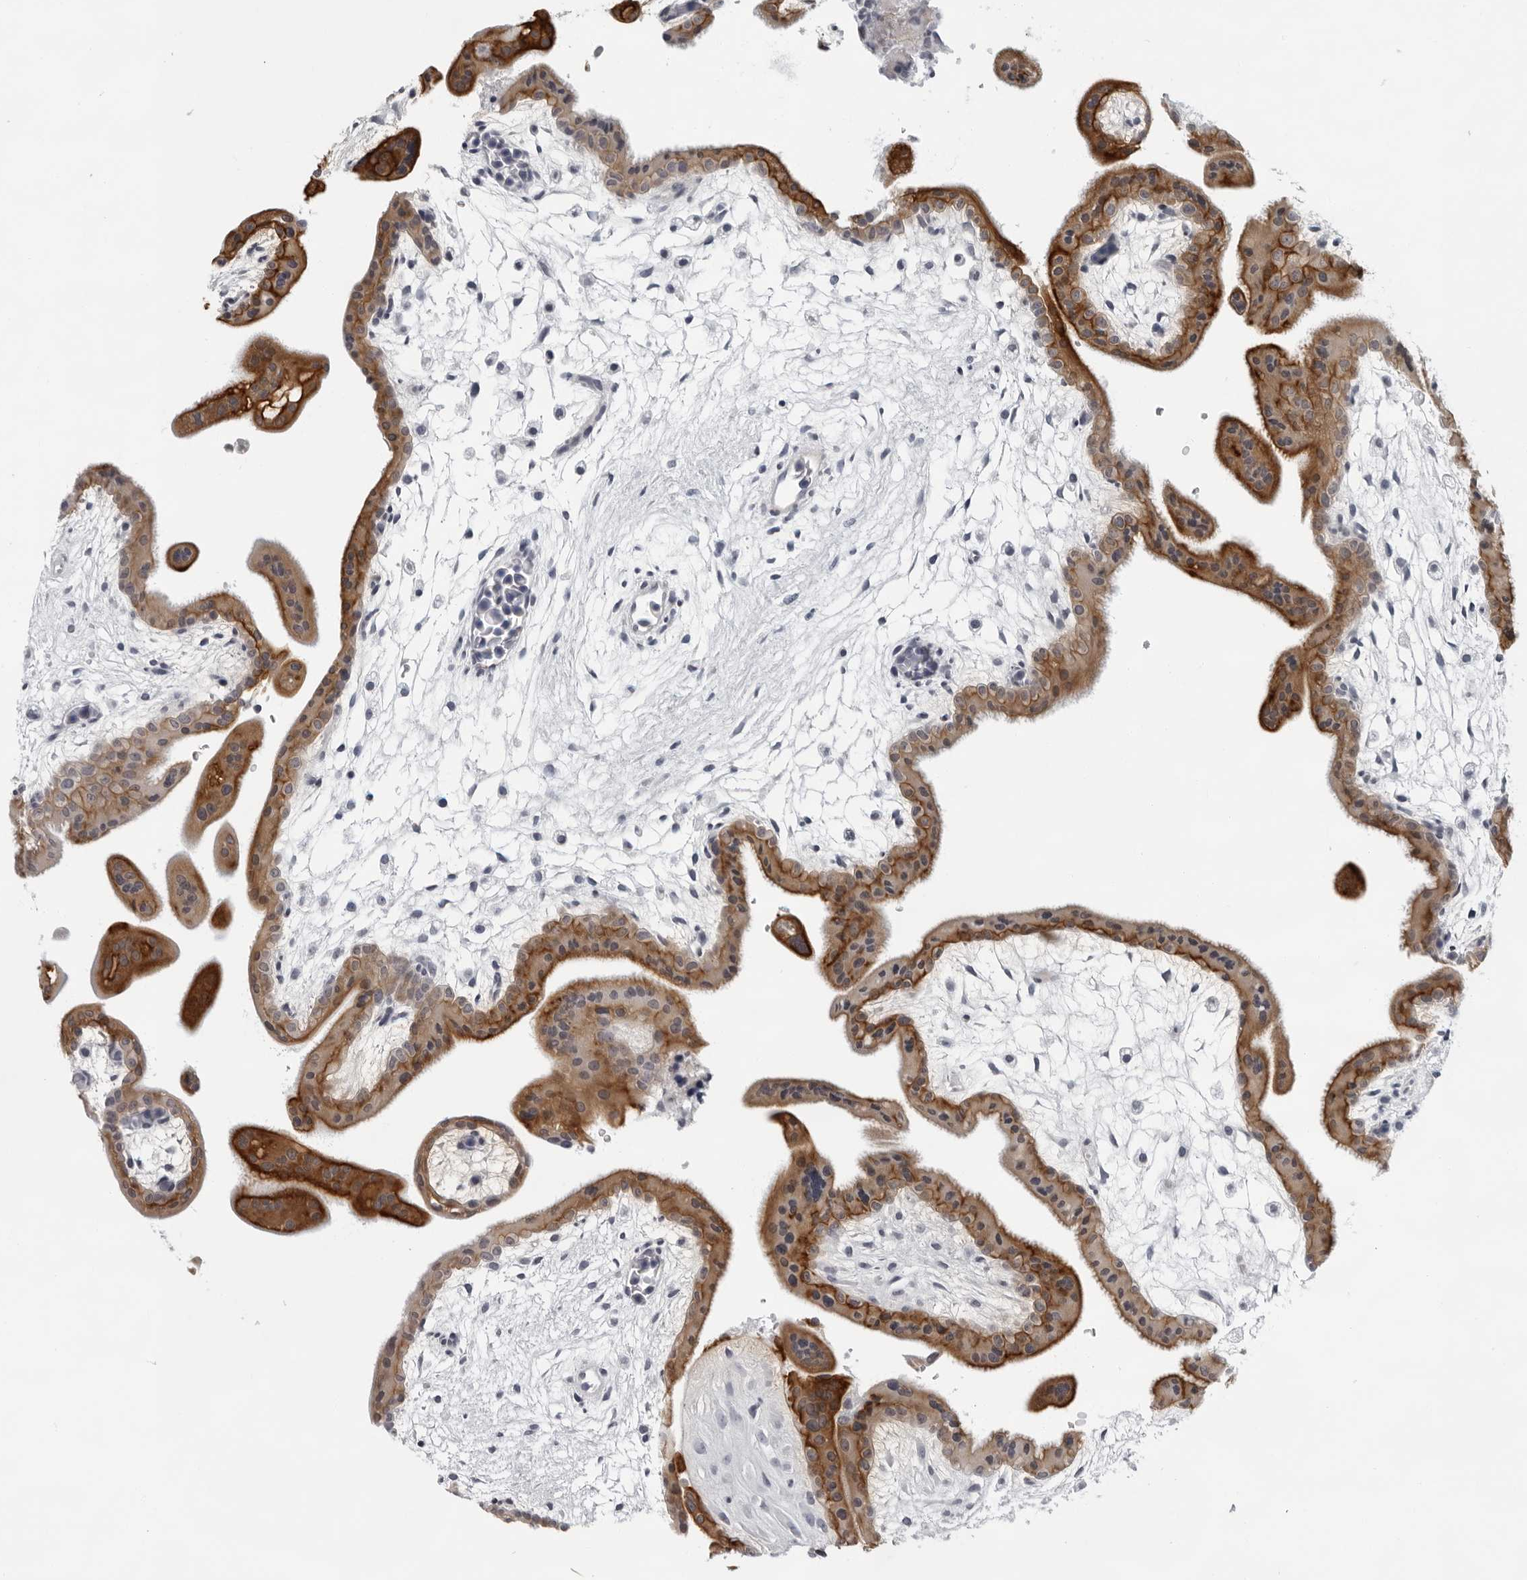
{"staining": {"intensity": "strong", "quantity": ">75%", "location": "cytoplasmic/membranous"}, "tissue": "placenta", "cell_type": "Decidual cells", "image_type": "normal", "snomed": [{"axis": "morphology", "description": "Normal tissue, NOS"}, {"axis": "topography", "description": "Placenta"}], "caption": "Immunohistochemistry (IHC) image of normal placenta stained for a protein (brown), which demonstrates high levels of strong cytoplasmic/membranous expression in approximately >75% of decidual cells.", "gene": "CCDC28B", "patient": {"sex": "female", "age": 35}}